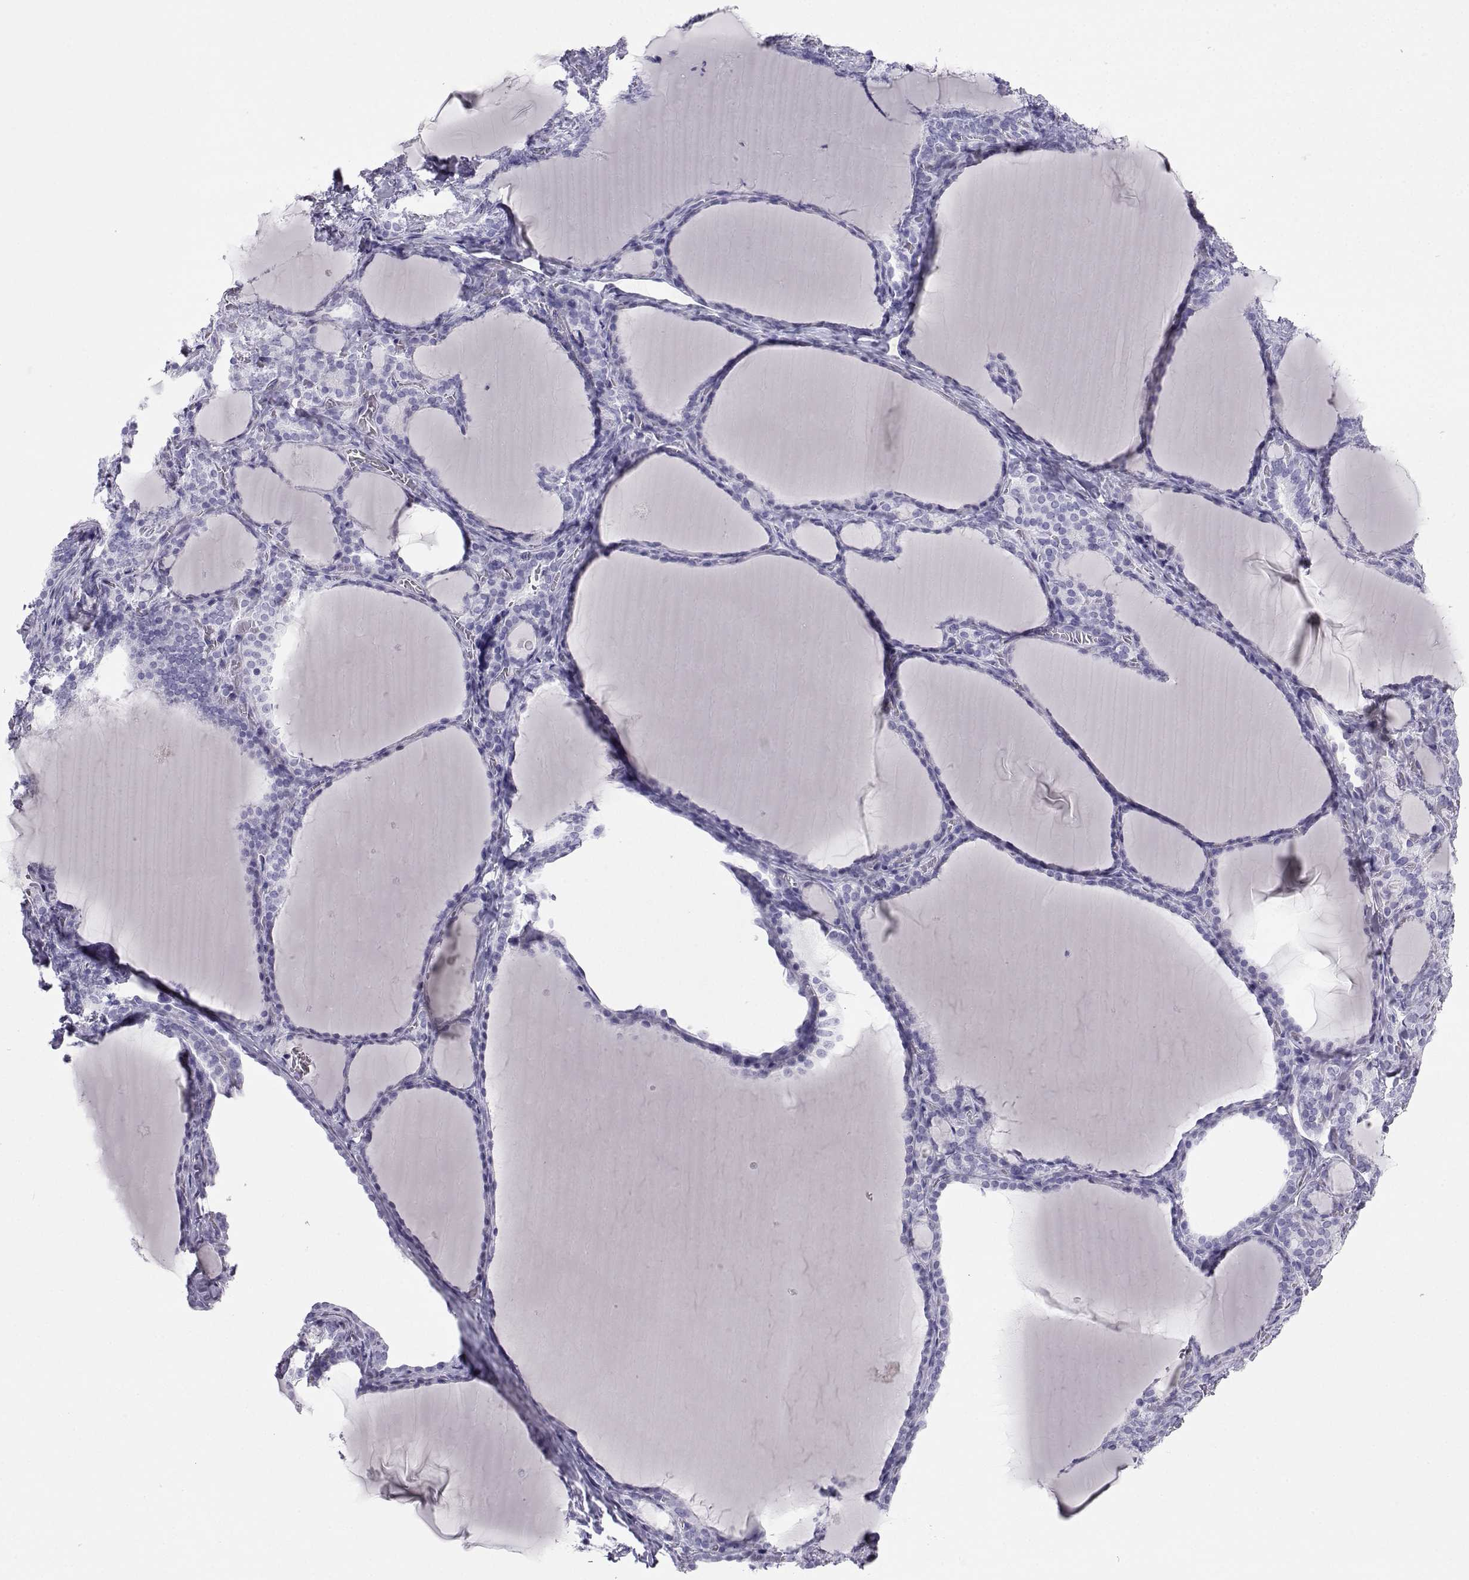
{"staining": {"intensity": "negative", "quantity": "none", "location": "none"}, "tissue": "thyroid gland", "cell_type": "Glandular cells", "image_type": "normal", "snomed": [{"axis": "morphology", "description": "Normal tissue, NOS"}, {"axis": "morphology", "description": "Hyperplasia, NOS"}, {"axis": "topography", "description": "Thyroid gland"}], "caption": "Glandular cells show no significant staining in unremarkable thyroid gland. (Stains: DAB (3,3'-diaminobenzidine) immunohistochemistry (IHC) with hematoxylin counter stain, Microscopy: brightfield microscopy at high magnification).", "gene": "SST", "patient": {"sex": "female", "age": 27}}